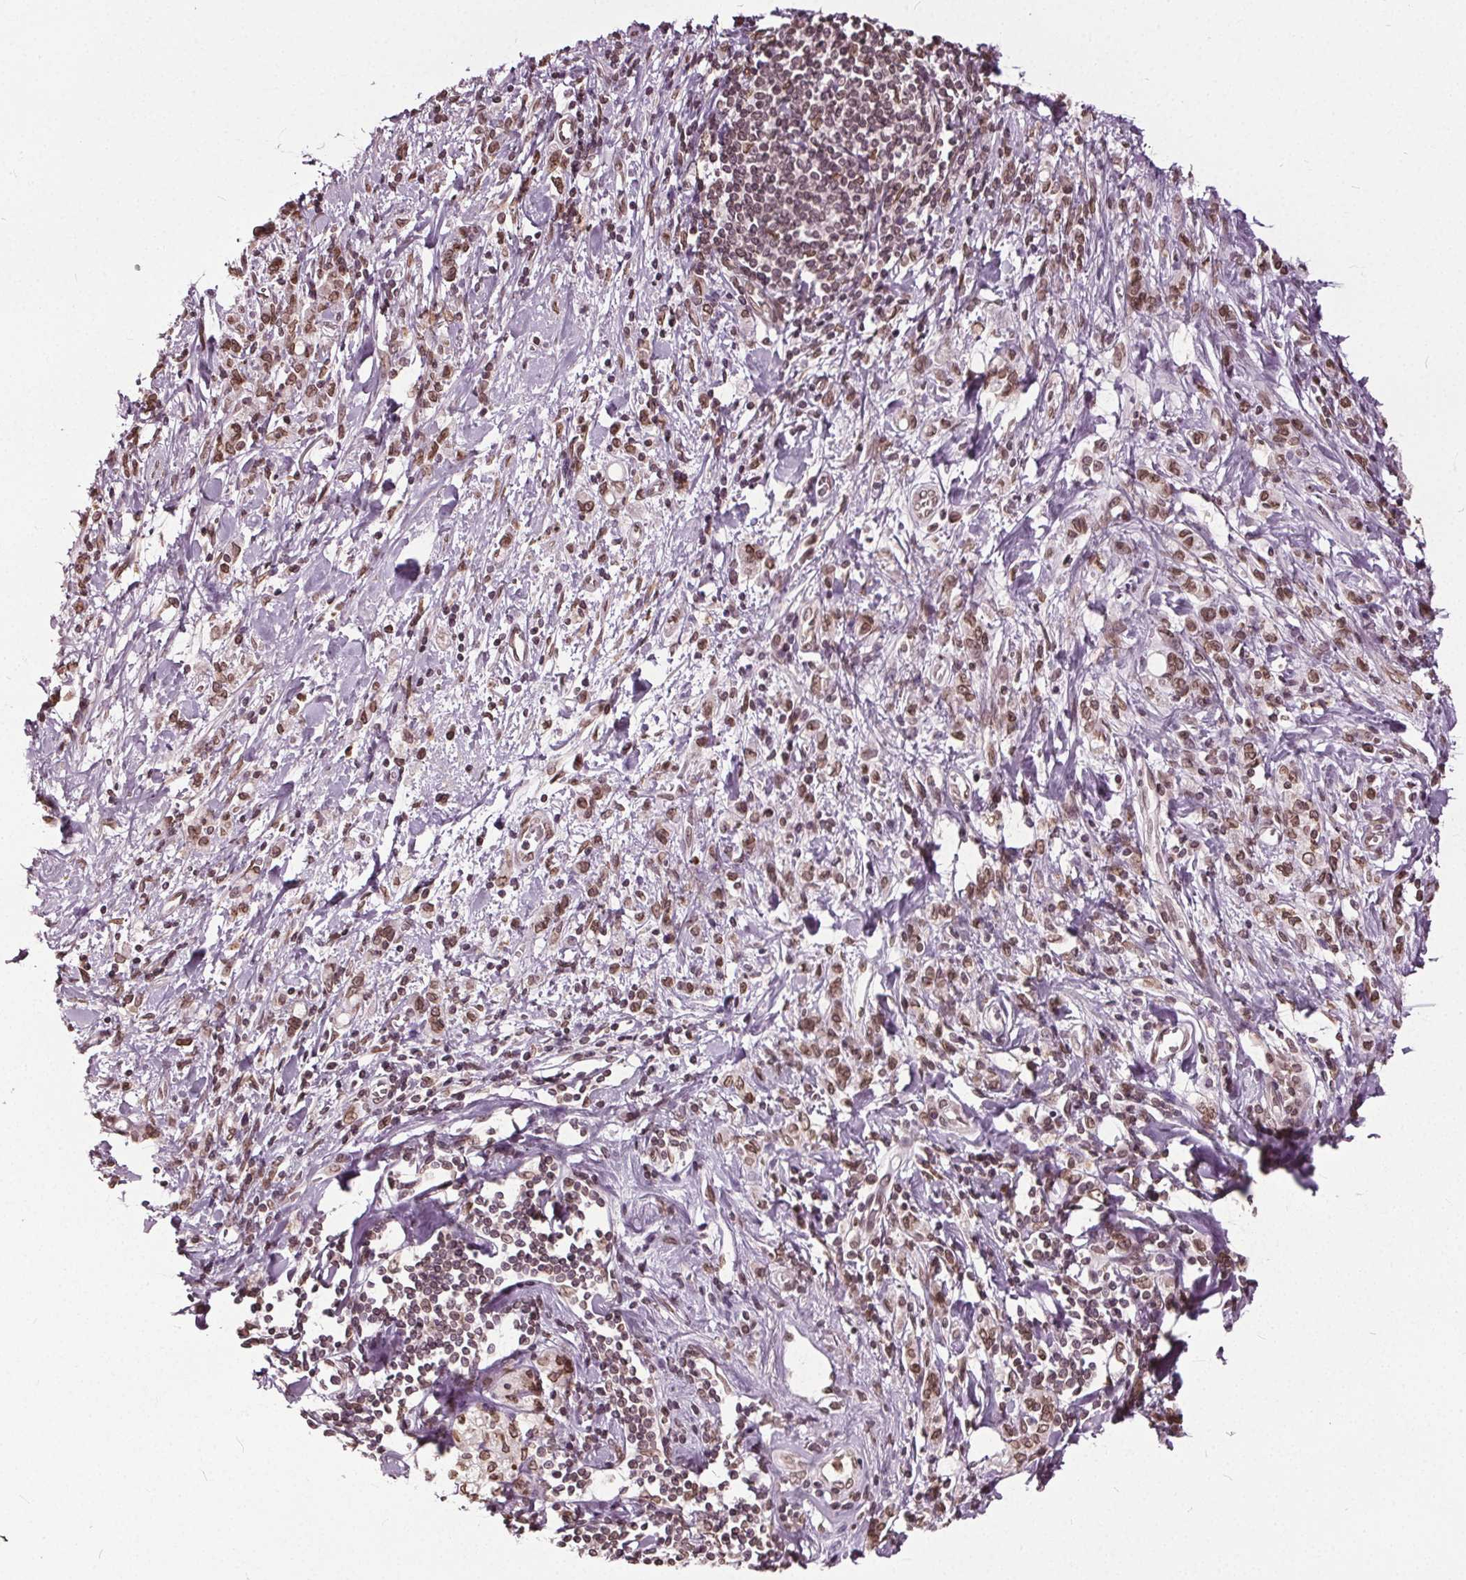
{"staining": {"intensity": "moderate", "quantity": ">75%", "location": "cytoplasmic/membranous,nuclear"}, "tissue": "stomach cancer", "cell_type": "Tumor cells", "image_type": "cancer", "snomed": [{"axis": "morphology", "description": "Adenocarcinoma, NOS"}, {"axis": "topography", "description": "Stomach"}], "caption": "Immunohistochemical staining of adenocarcinoma (stomach) shows moderate cytoplasmic/membranous and nuclear protein staining in about >75% of tumor cells. (DAB (3,3'-diaminobenzidine) IHC, brown staining for protein, blue staining for nuclei).", "gene": "TTC39C", "patient": {"sex": "male", "age": 77}}